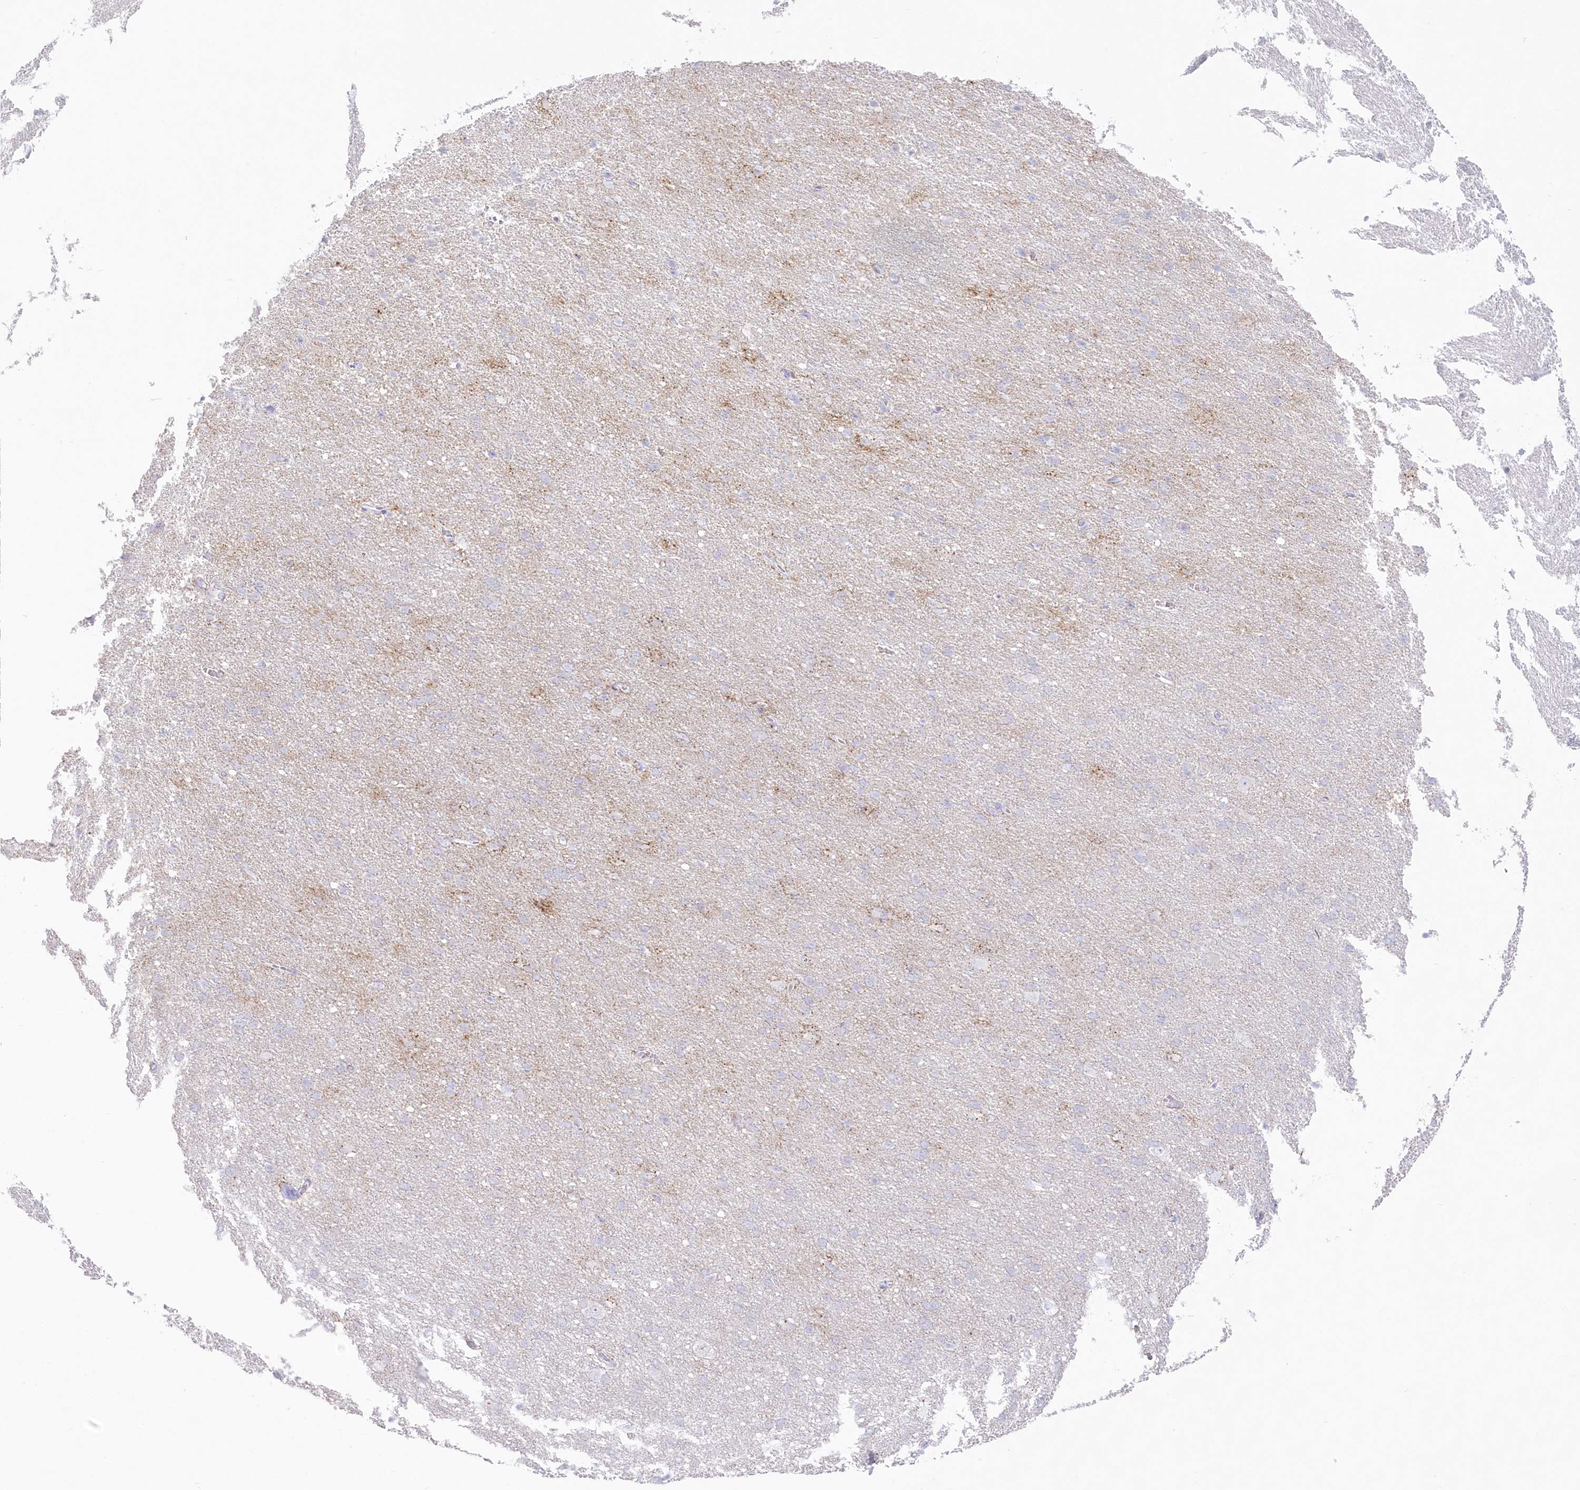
{"staining": {"intensity": "negative", "quantity": "none", "location": "none"}, "tissue": "cerebral cortex", "cell_type": "Endothelial cells", "image_type": "normal", "snomed": [{"axis": "morphology", "description": "Normal tissue, NOS"}, {"axis": "topography", "description": "Cerebral cortex"}], "caption": "There is no significant staining in endothelial cells of cerebral cortex. (DAB IHC, high magnification).", "gene": "ZNF843", "patient": {"sex": "male", "age": 62}}